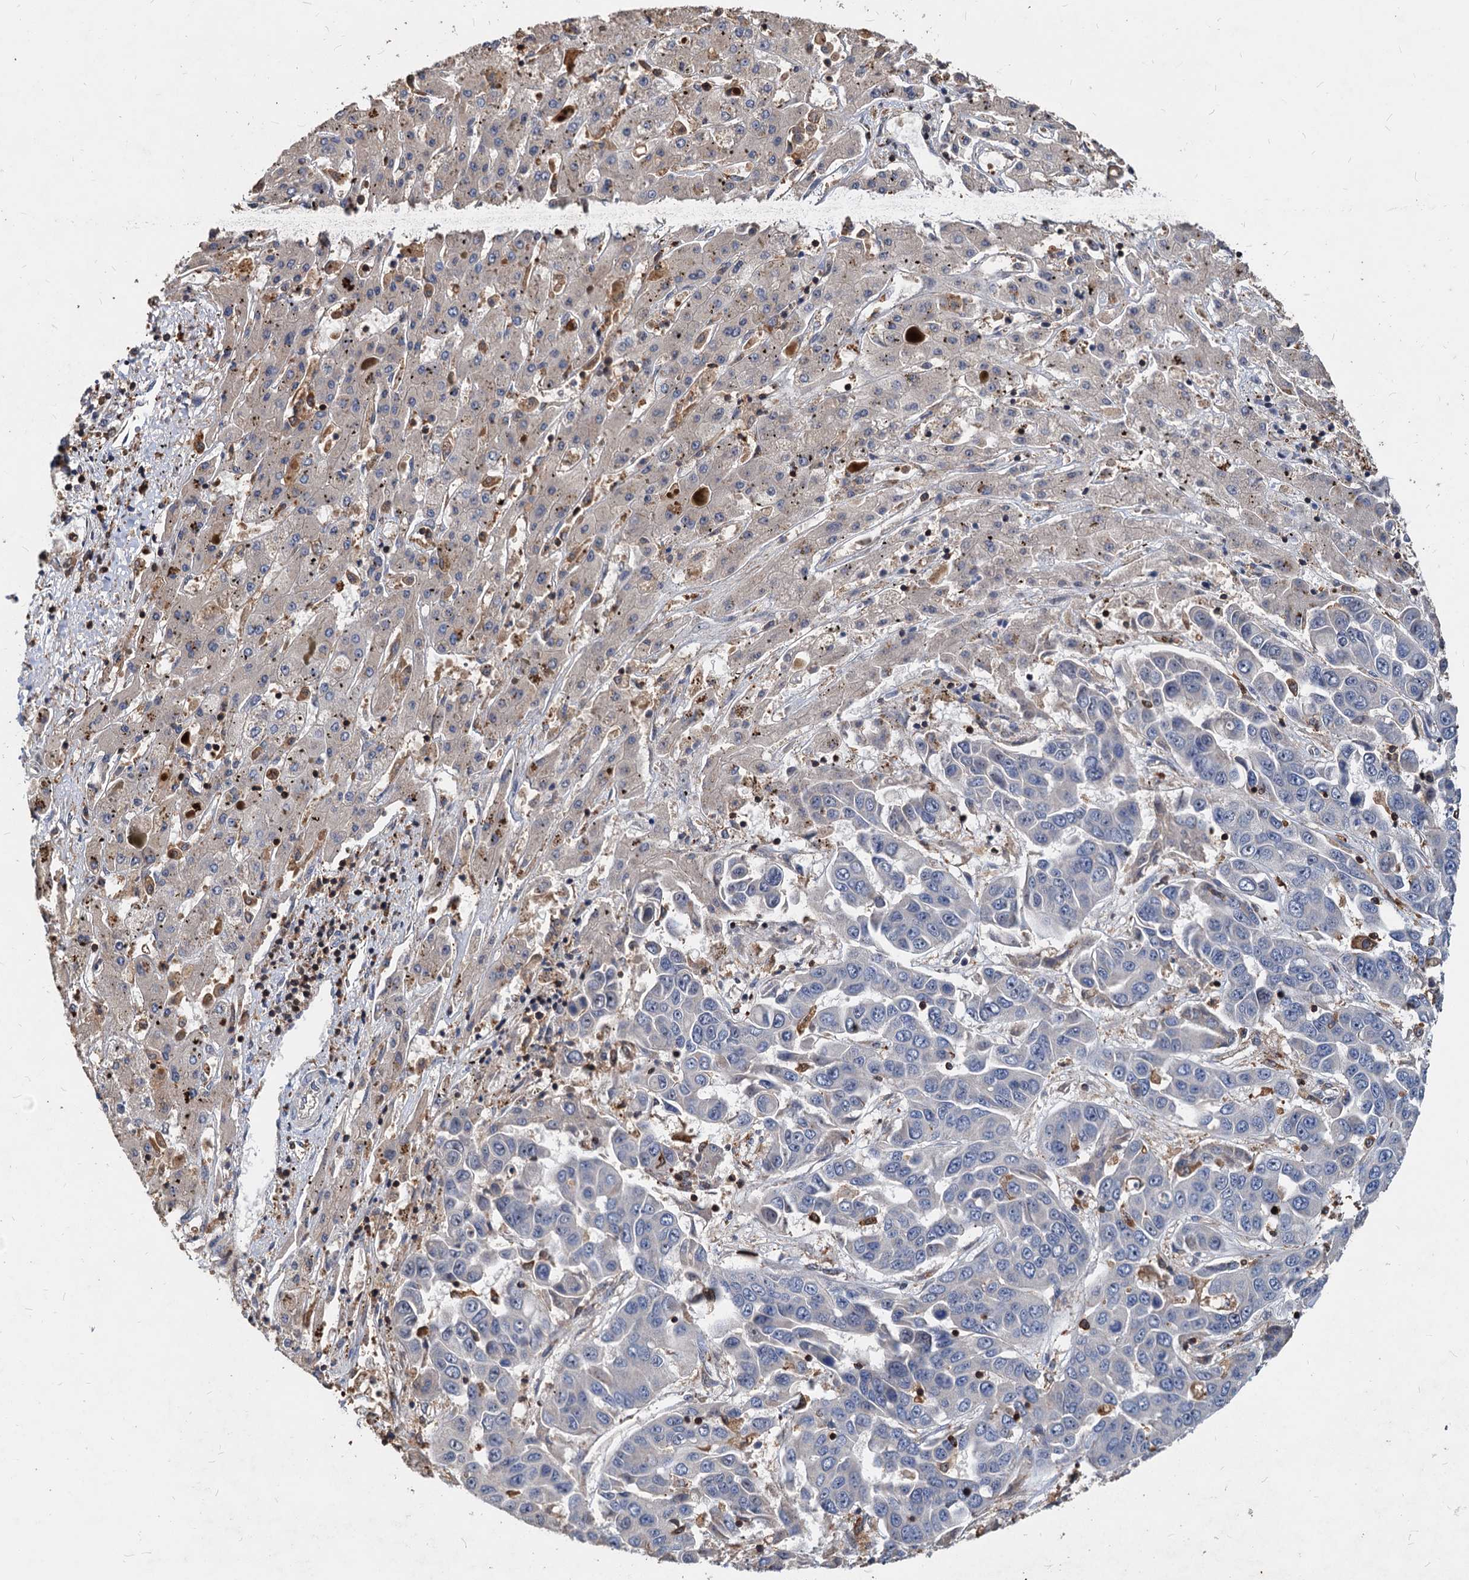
{"staining": {"intensity": "negative", "quantity": "none", "location": "none"}, "tissue": "liver cancer", "cell_type": "Tumor cells", "image_type": "cancer", "snomed": [{"axis": "morphology", "description": "Cholangiocarcinoma"}, {"axis": "topography", "description": "Liver"}], "caption": "Histopathology image shows no significant protein staining in tumor cells of liver cancer.", "gene": "LCP2", "patient": {"sex": "female", "age": 52}}